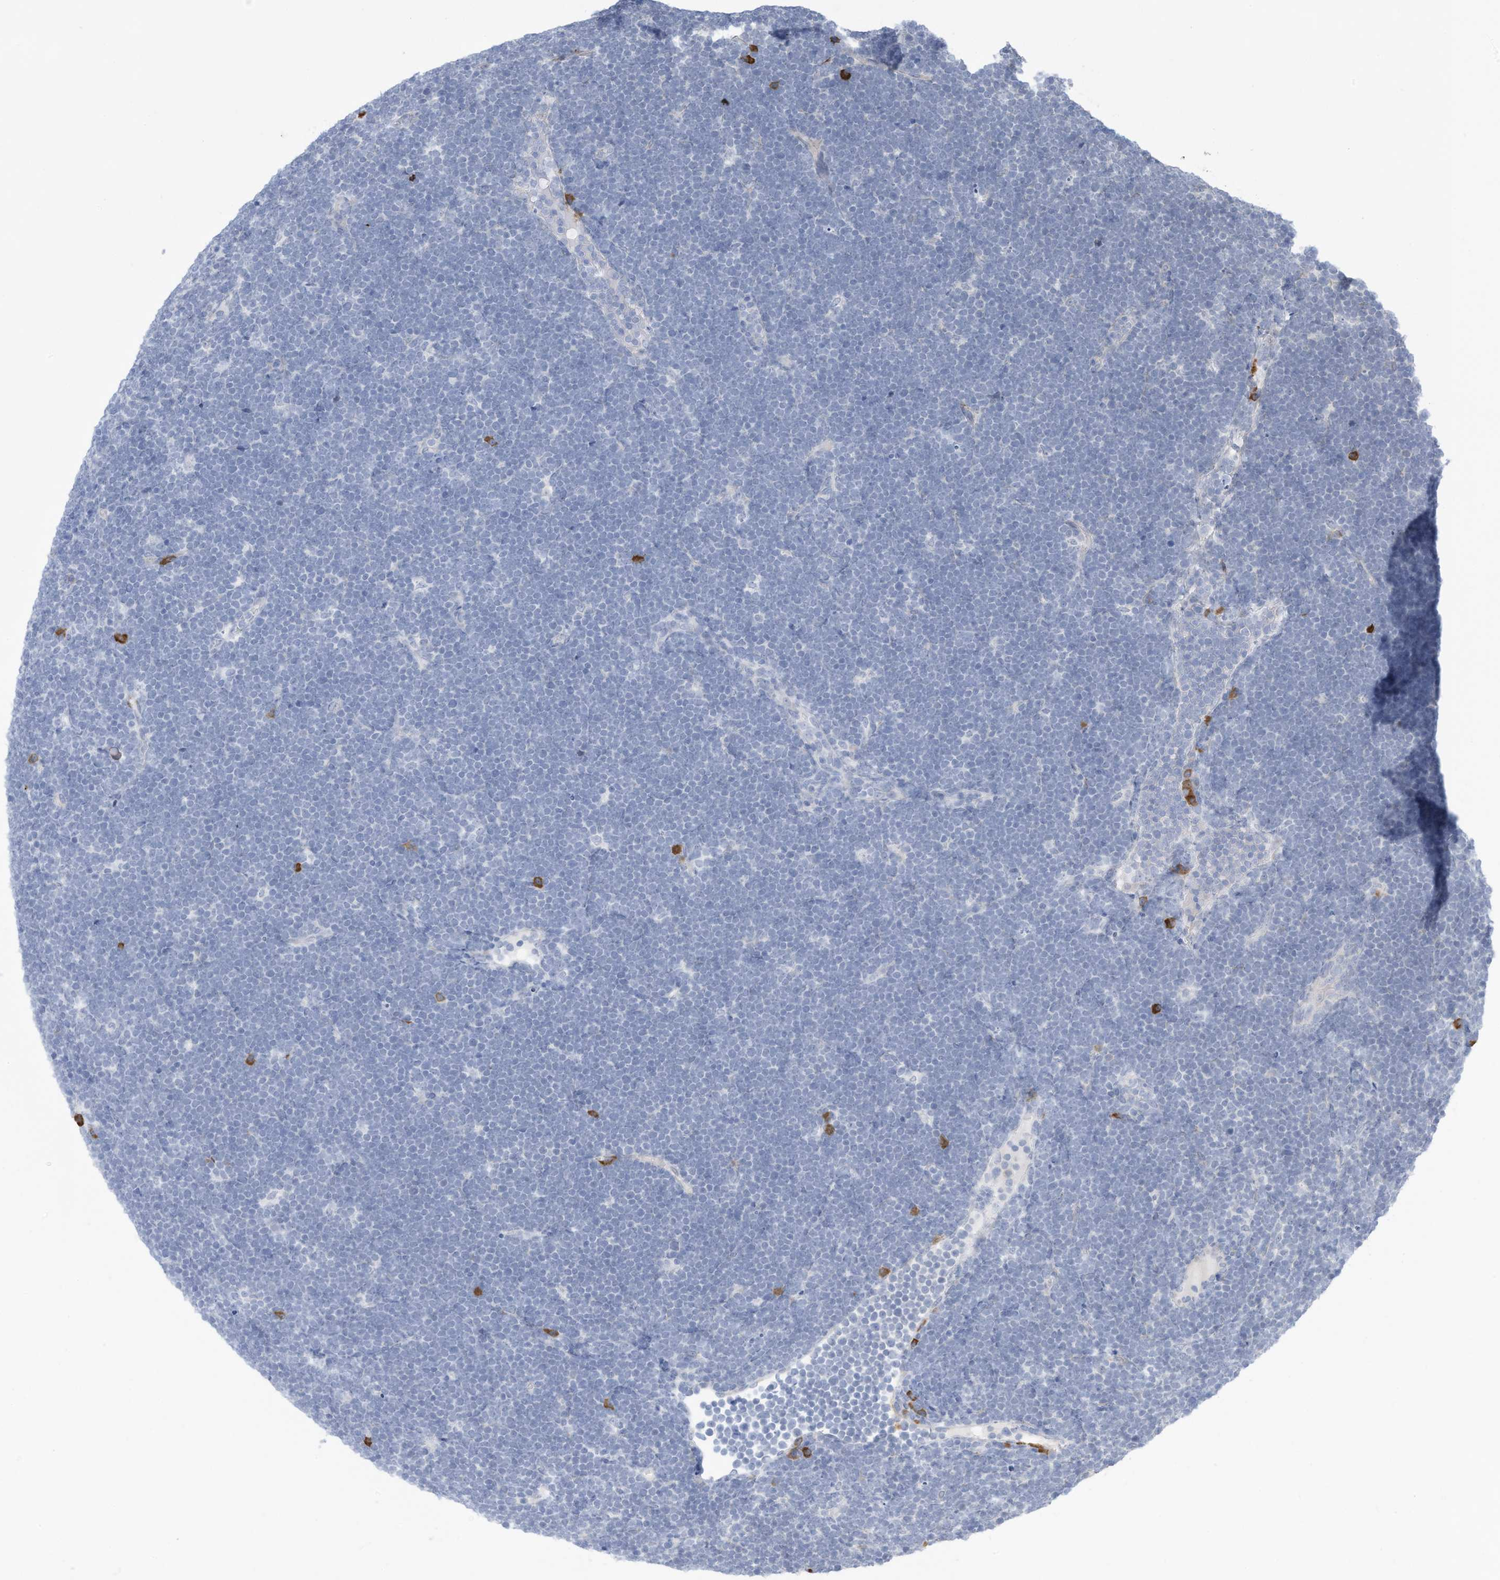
{"staining": {"intensity": "negative", "quantity": "none", "location": "none"}, "tissue": "lymphoma", "cell_type": "Tumor cells", "image_type": "cancer", "snomed": [{"axis": "morphology", "description": "Malignant lymphoma, non-Hodgkin's type, High grade"}, {"axis": "topography", "description": "Lymph node"}], "caption": "Lymphoma was stained to show a protein in brown. There is no significant expression in tumor cells.", "gene": "ZNF292", "patient": {"sex": "male", "age": 13}}